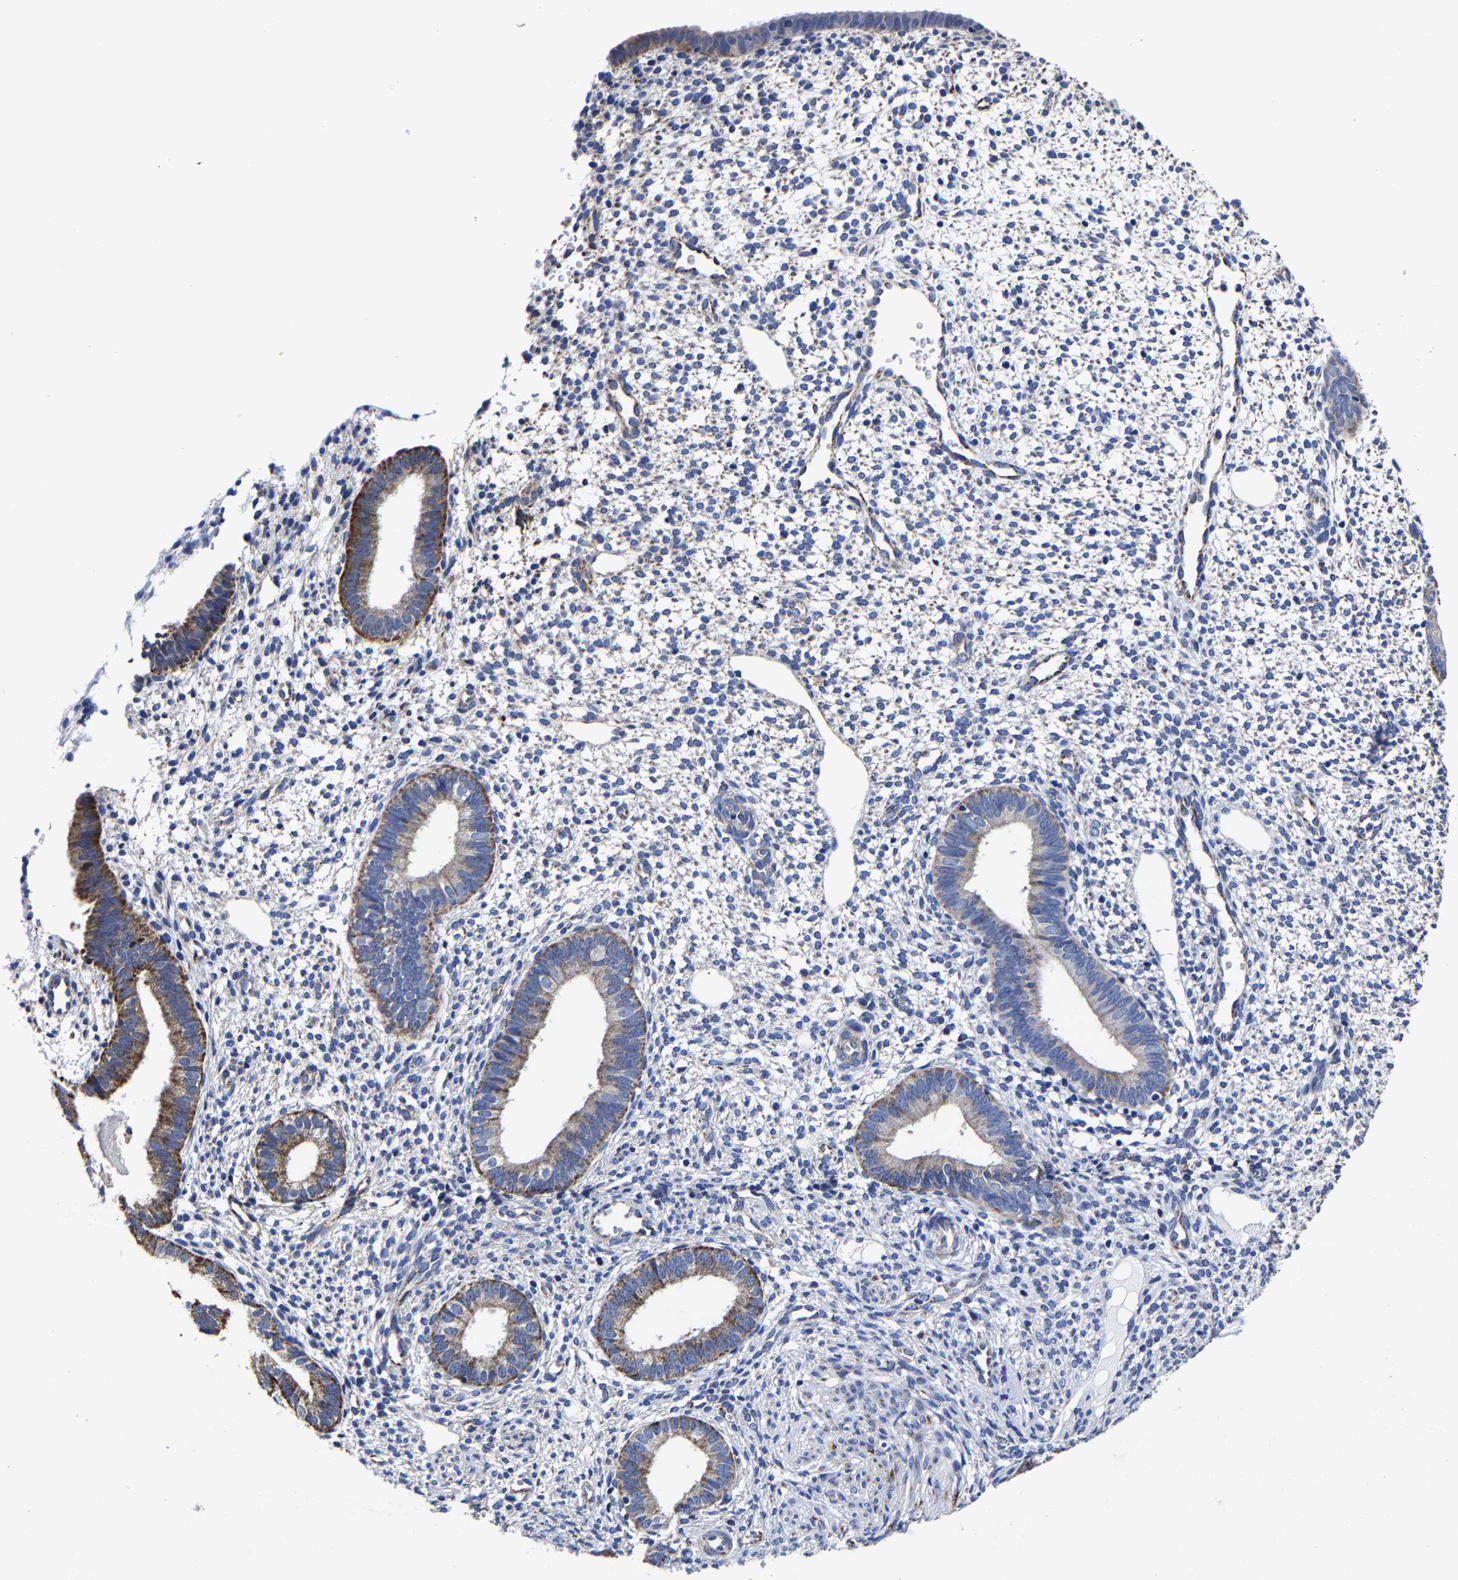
{"staining": {"intensity": "negative", "quantity": "none", "location": "none"}, "tissue": "endometrium", "cell_type": "Cells in endometrial stroma", "image_type": "normal", "snomed": [{"axis": "morphology", "description": "Normal tissue, NOS"}, {"axis": "topography", "description": "Endometrium"}], "caption": "Cells in endometrial stroma are negative for protein expression in unremarkable human endometrium. Brightfield microscopy of IHC stained with DAB (brown) and hematoxylin (blue), captured at high magnification.", "gene": "AASS", "patient": {"sex": "female", "age": 46}}